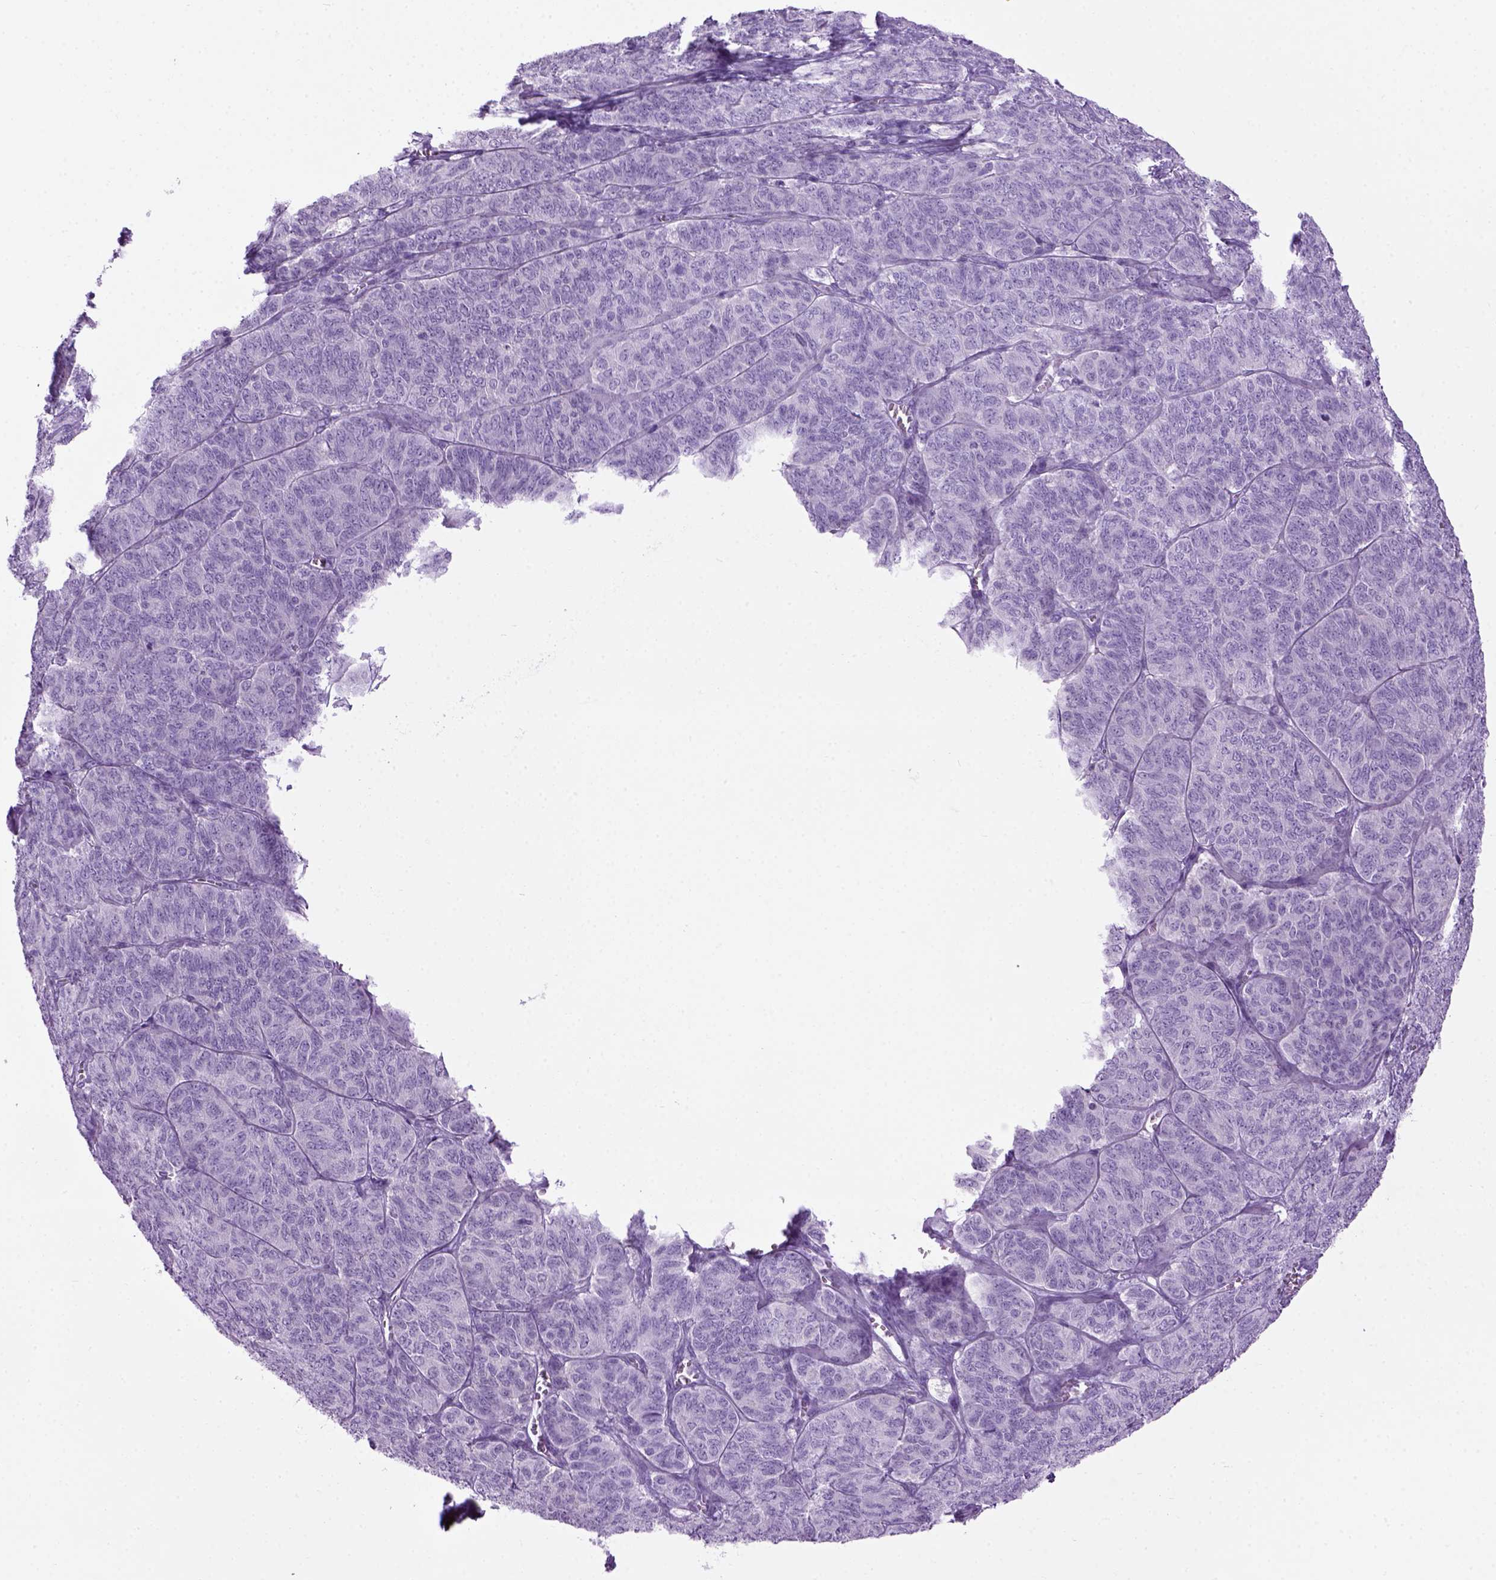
{"staining": {"intensity": "negative", "quantity": "none", "location": "none"}, "tissue": "ovarian cancer", "cell_type": "Tumor cells", "image_type": "cancer", "snomed": [{"axis": "morphology", "description": "Carcinoma, endometroid"}, {"axis": "topography", "description": "Ovary"}], "caption": "DAB immunohistochemical staining of endometroid carcinoma (ovarian) exhibits no significant positivity in tumor cells.", "gene": "GABRB2", "patient": {"sex": "female", "age": 80}}